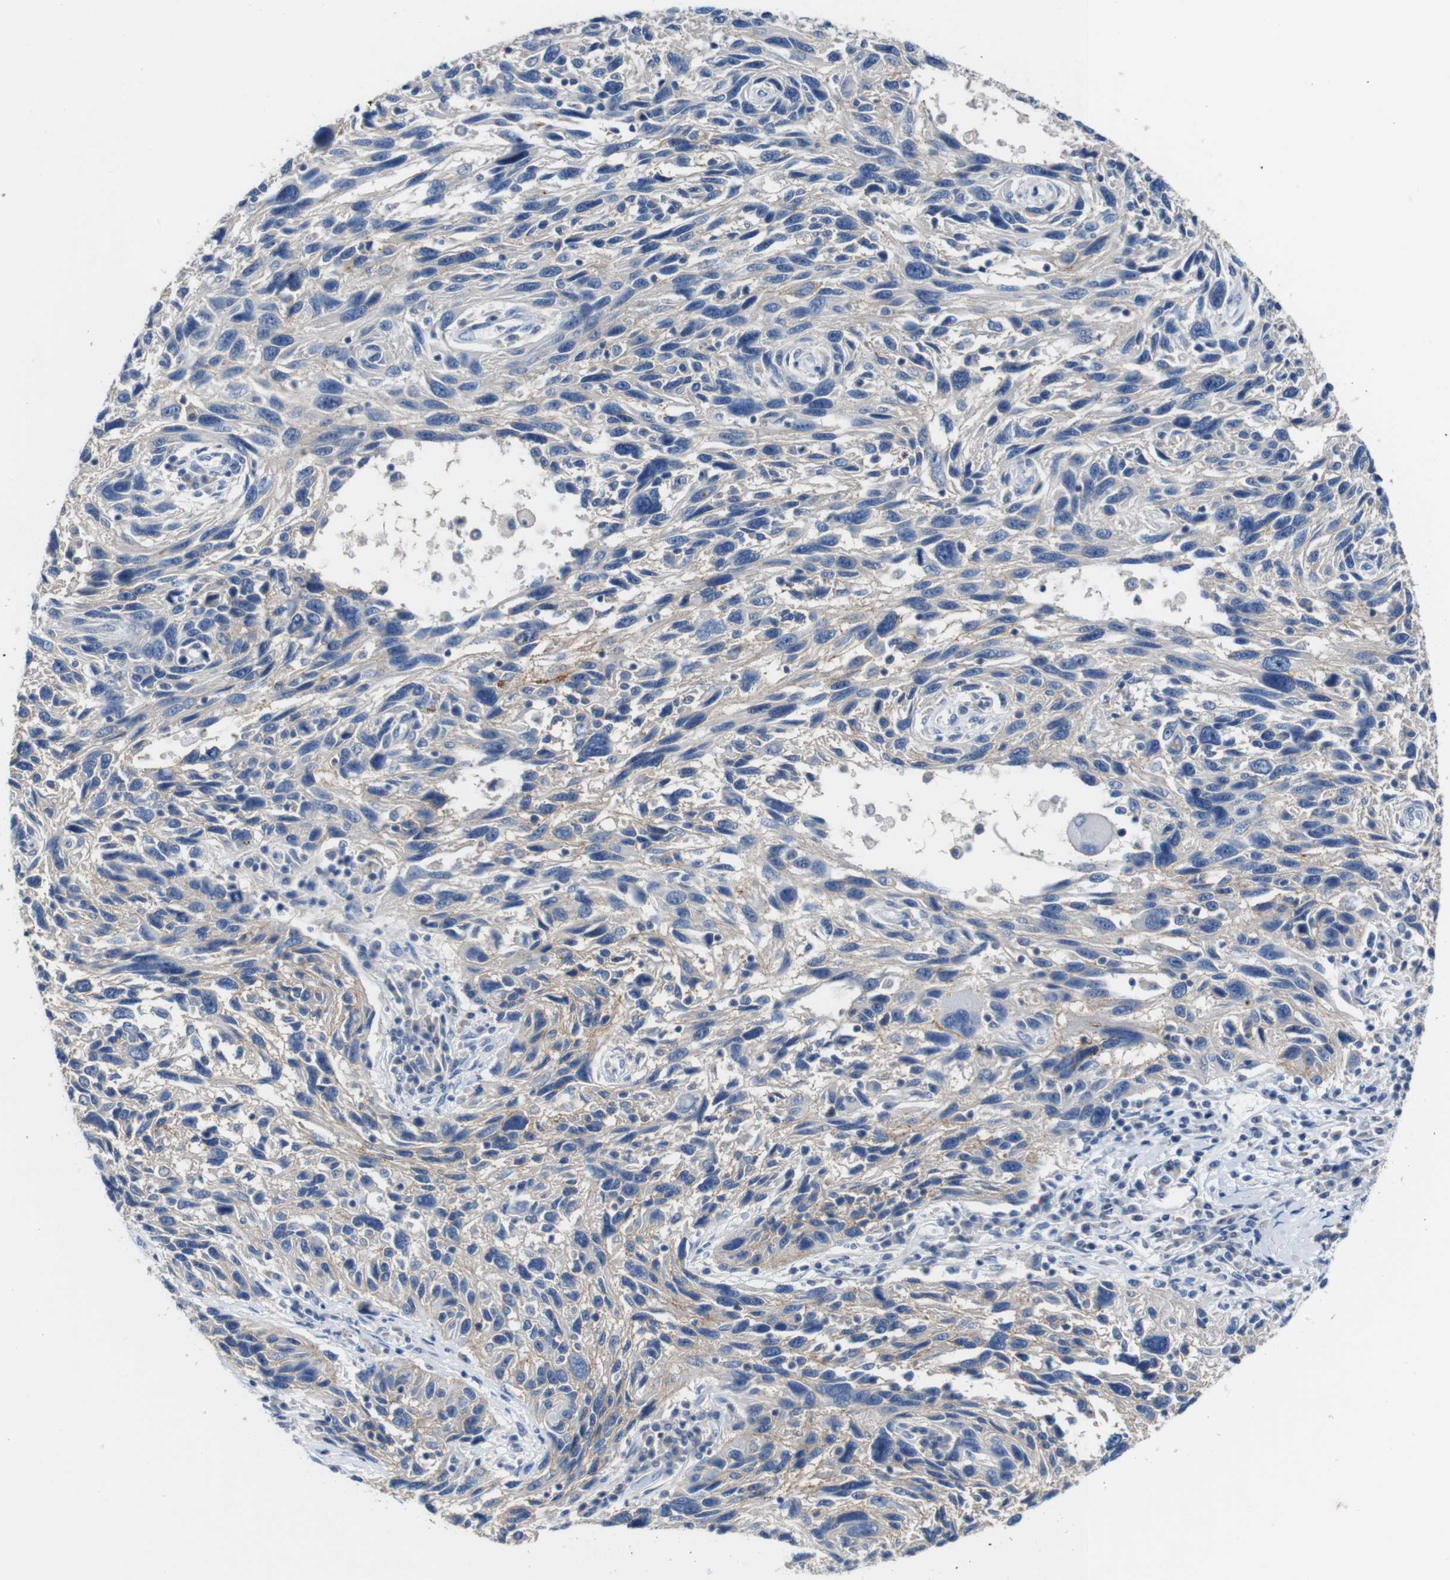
{"staining": {"intensity": "weak", "quantity": "<25%", "location": "cytoplasmic/membranous"}, "tissue": "melanoma", "cell_type": "Tumor cells", "image_type": "cancer", "snomed": [{"axis": "morphology", "description": "Malignant melanoma, NOS"}, {"axis": "topography", "description": "Skin"}], "caption": "This is an immunohistochemistry photomicrograph of human malignant melanoma. There is no staining in tumor cells.", "gene": "IGSF8", "patient": {"sex": "male", "age": 53}}